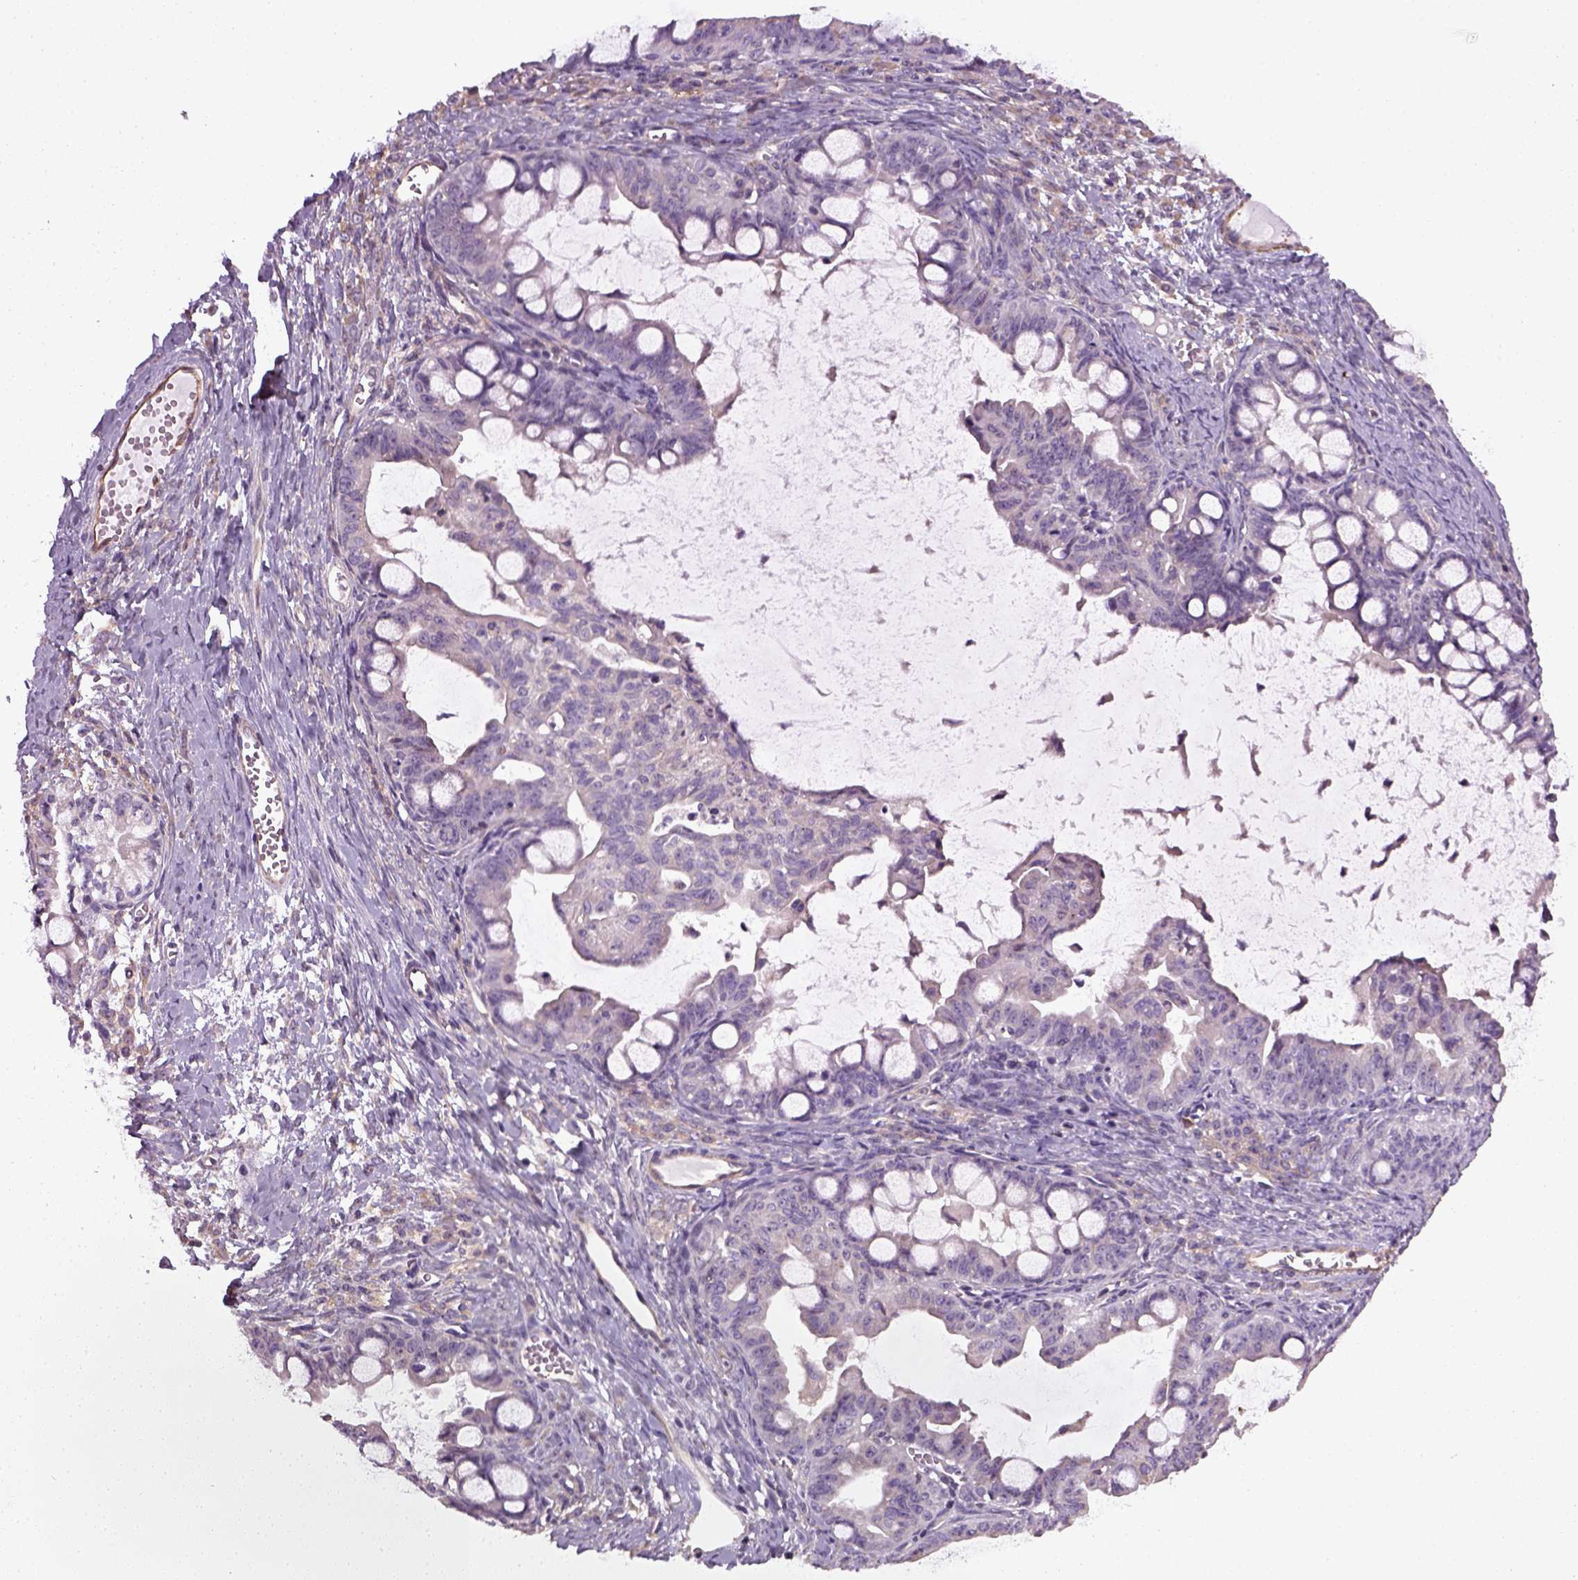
{"staining": {"intensity": "negative", "quantity": "none", "location": "none"}, "tissue": "ovarian cancer", "cell_type": "Tumor cells", "image_type": "cancer", "snomed": [{"axis": "morphology", "description": "Cystadenocarcinoma, mucinous, NOS"}, {"axis": "topography", "description": "Ovary"}], "caption": "There is no significant positivity in tumor cells of mucinous cystadenocarcinoma (ovarian).", "gene": "TPRG1", "patient": {"sex": "female", "age": 63}}